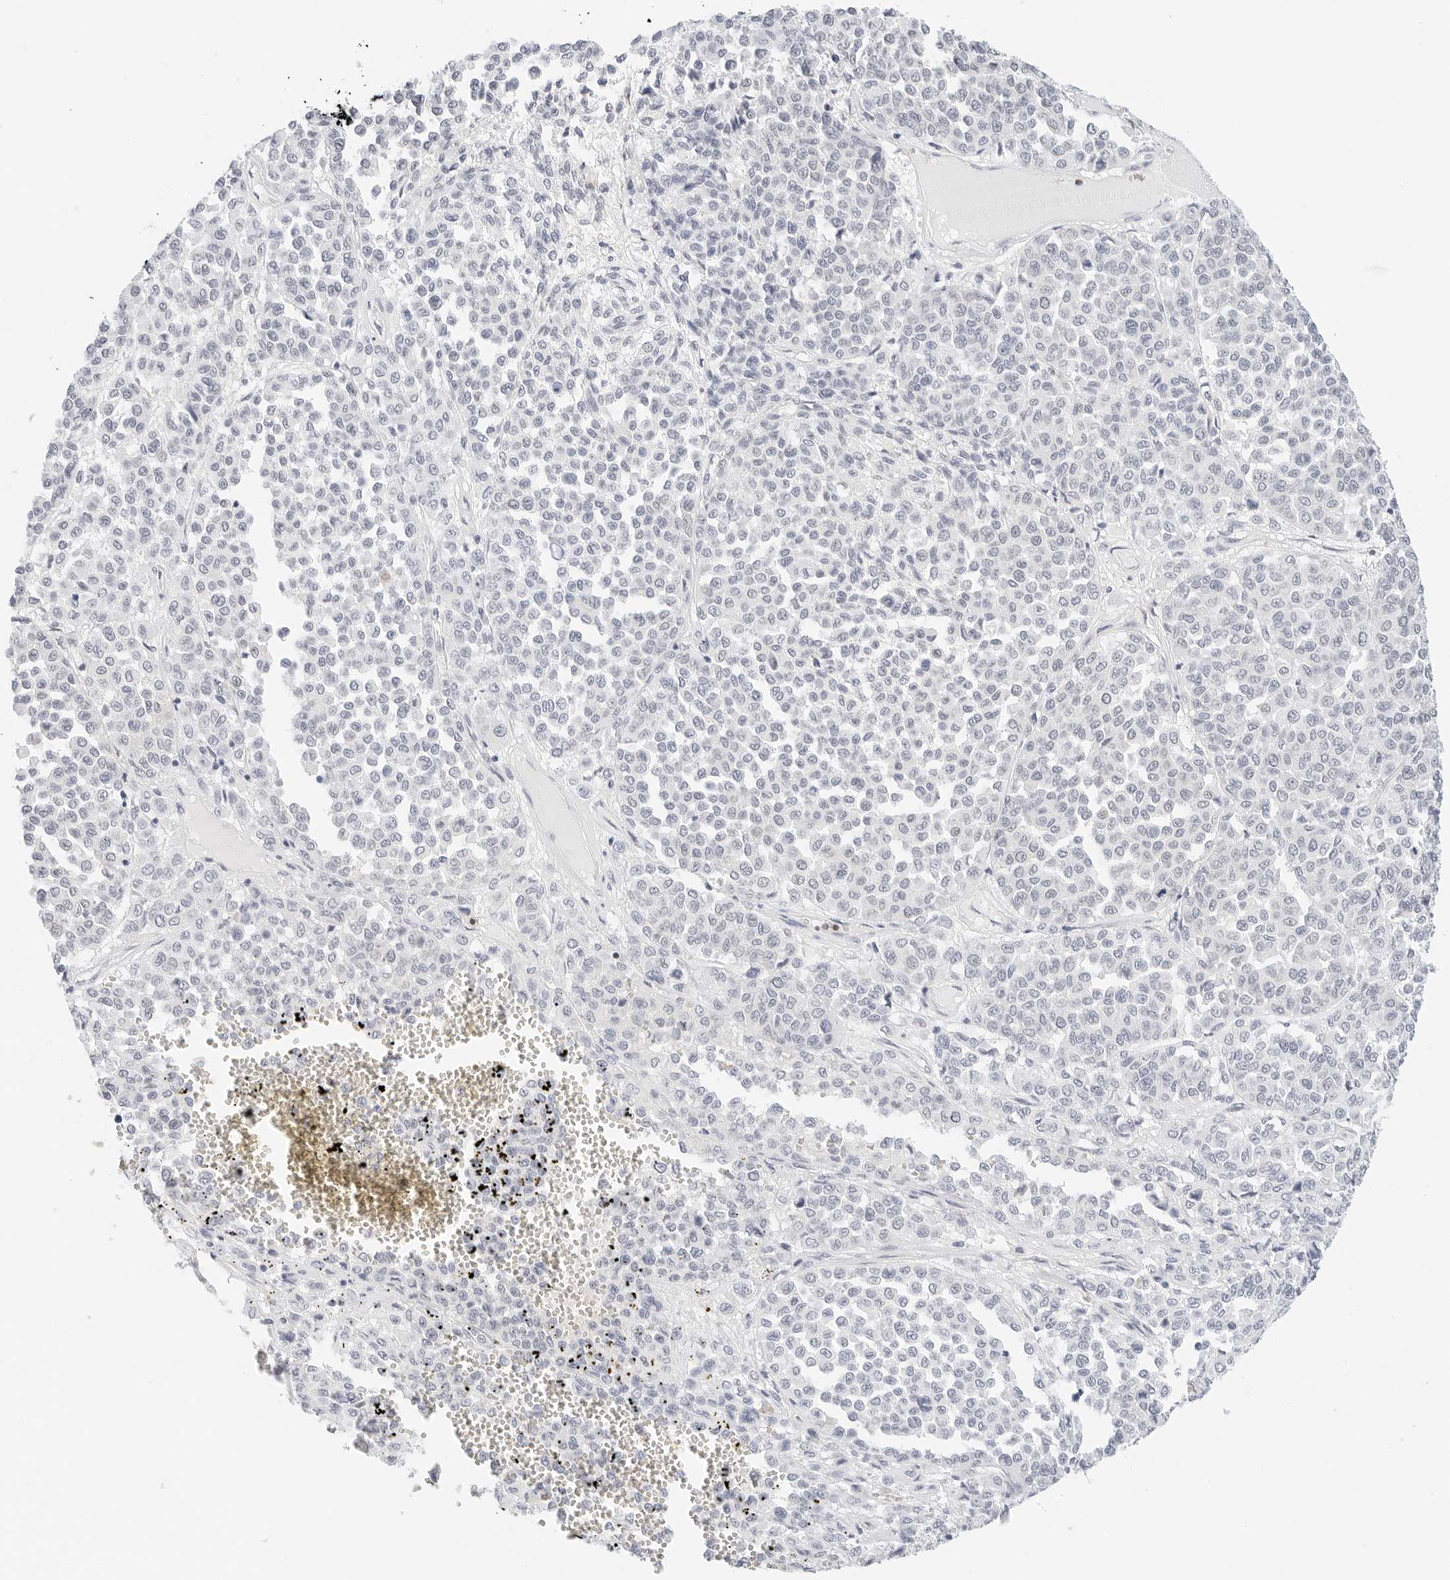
{"staining": {"intensity": "negative", "quantity": "none", "location": "none"}, "tissue": "melanoma", "cell_type": "Tumor cells", "image_type": "cancer", "snomed": [{"axis": "morphology", "description": "Malignant melanoma, Metastatic site"}, {"axis": "topography", "description": "Pancreas"}], "caption": "Tumor cells are negative for brown protein staining in melanoma.", "gene": "CD22", "patient": {"sex": "female", "age": 30}}